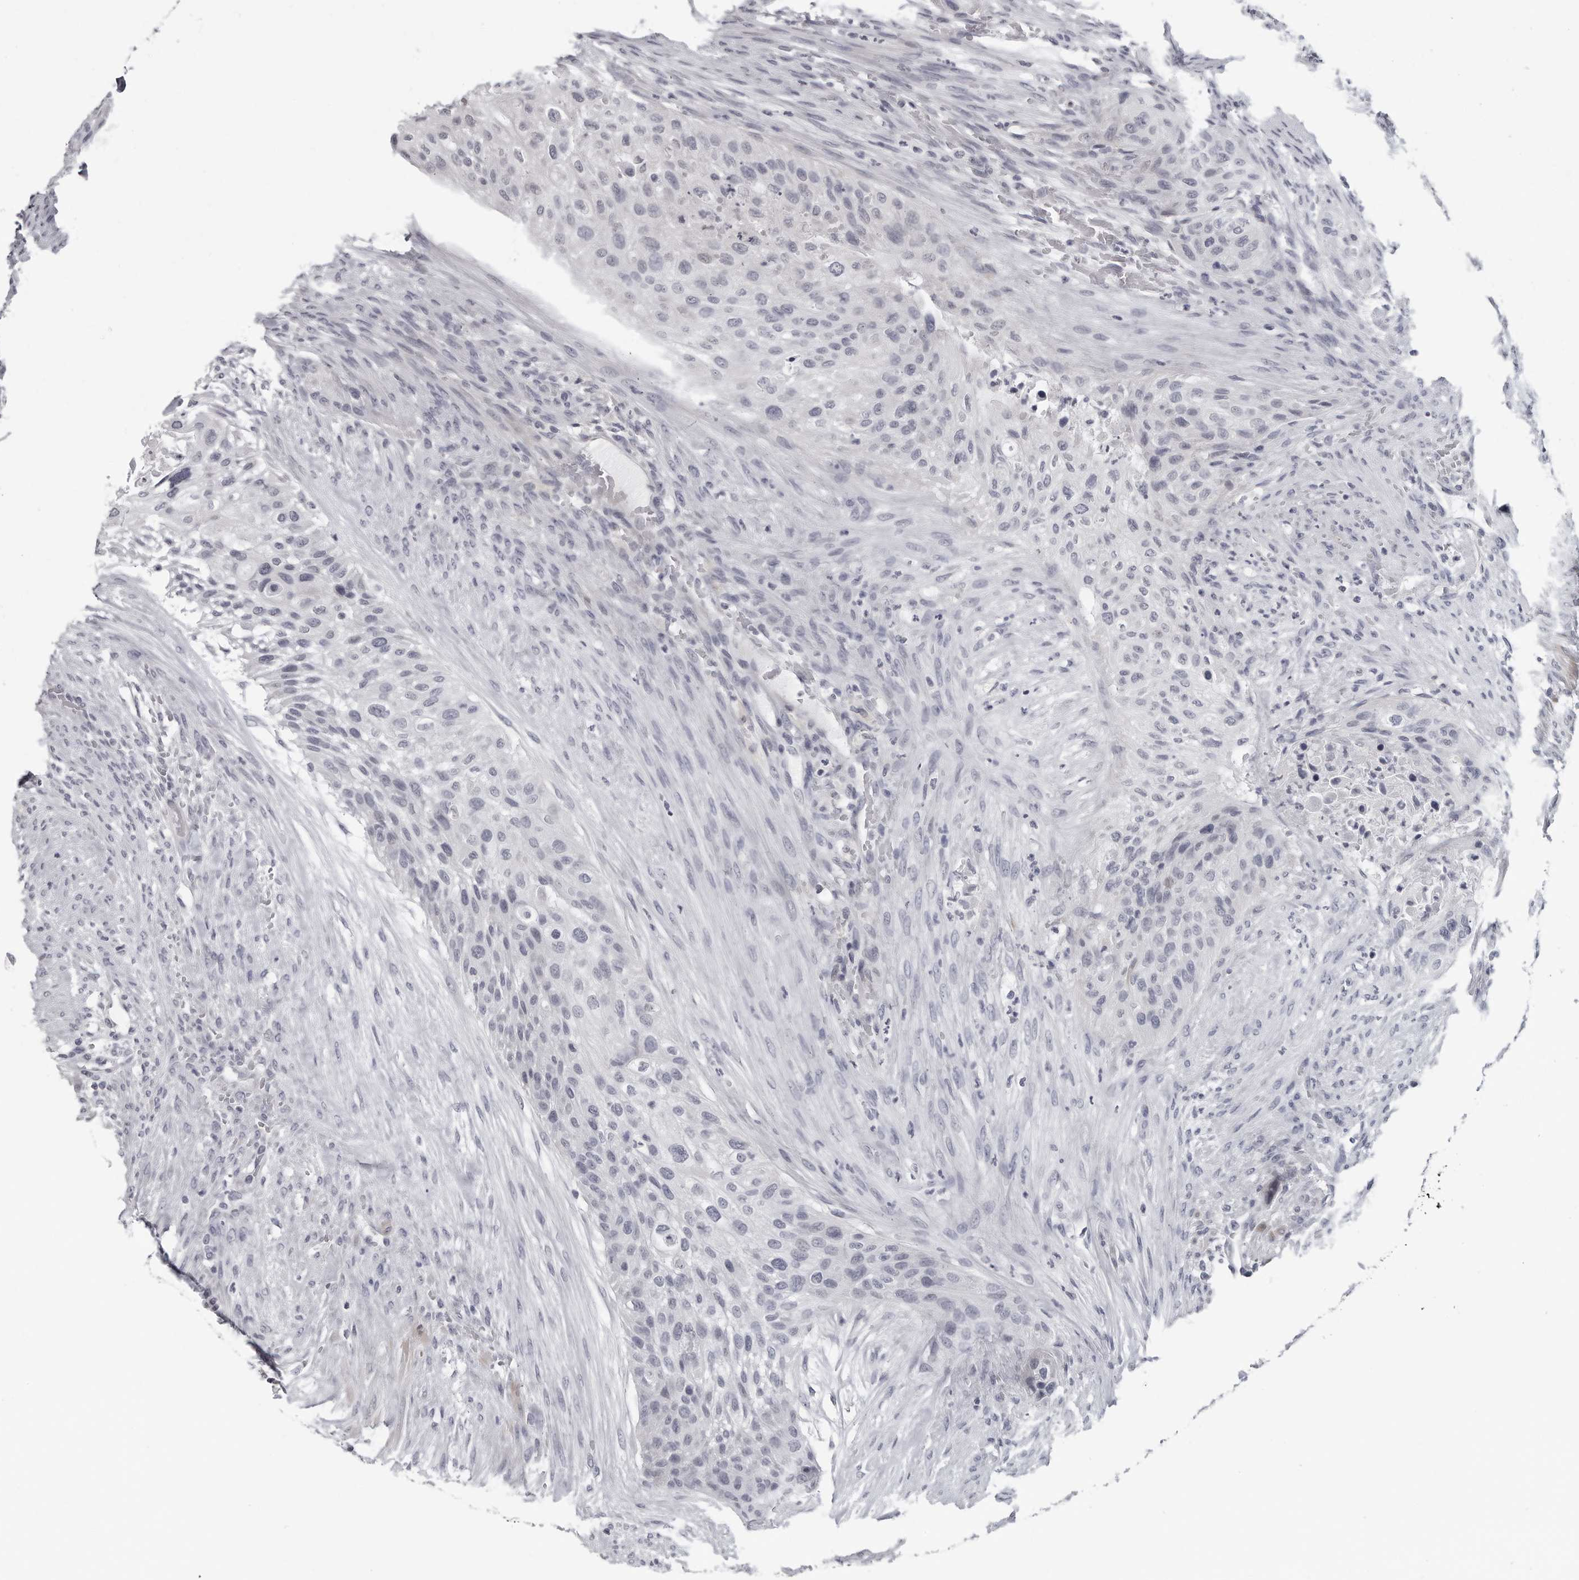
{"staining": {"intensity": "negative", "quantity": "none", "location": "none"}, "tissue": "urothelial cancer", "cell_type": "Tumor cells", "image_type": "cancer", "snomed": [{"axis": "morphology", "description": "Urothelial carcinoma, High grade"}, {"axis": "topography", "description": "Urinary bladder"}], "caption": "IHC of human urothelial cancer displays no positivity in tumor cells.", "gene": "OPLAH", "patient": {"sex": "male", "age": 35}}